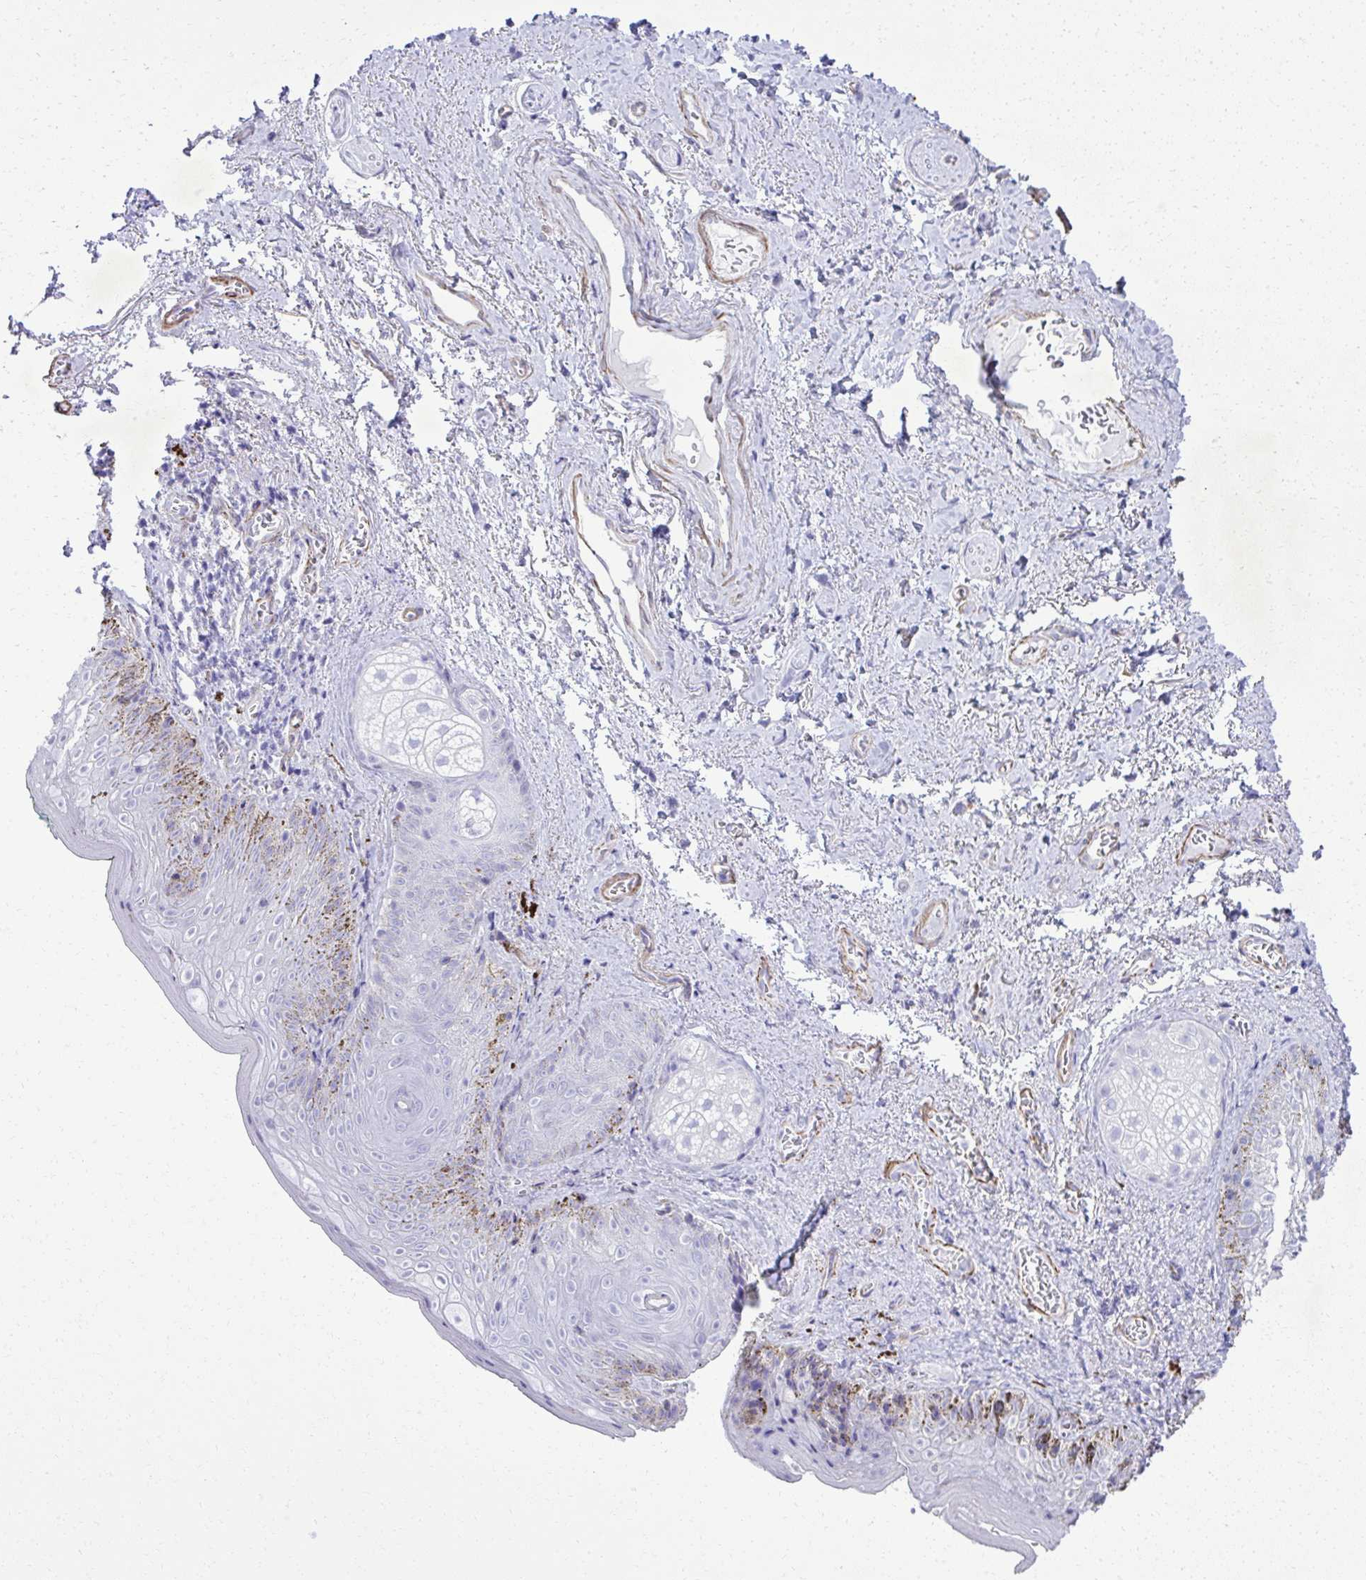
{"staining": {"intensity": "negative", "quantity": "none", "location": "none"}, "tissue": "vagina", "cell_type": "Squamous epithelial cells", "image_type": "normal", "snomed": [{"axis": "morphology", "description": "Normal tissue, NOS"}, {"axis": "topography", "description": "Vulva"}, {"axis": "topography", "description": "Vagina"}, {"axis": "topography", "description": "Peripheral nerve tissue"}], "caption": "DAB immunohistochemical staining of unremarkable human vagina demonstrates no significant staining in squamous epithelial cells.", "gene": "PITPNM3", "patient": {"sex": "female", "age": 66}}